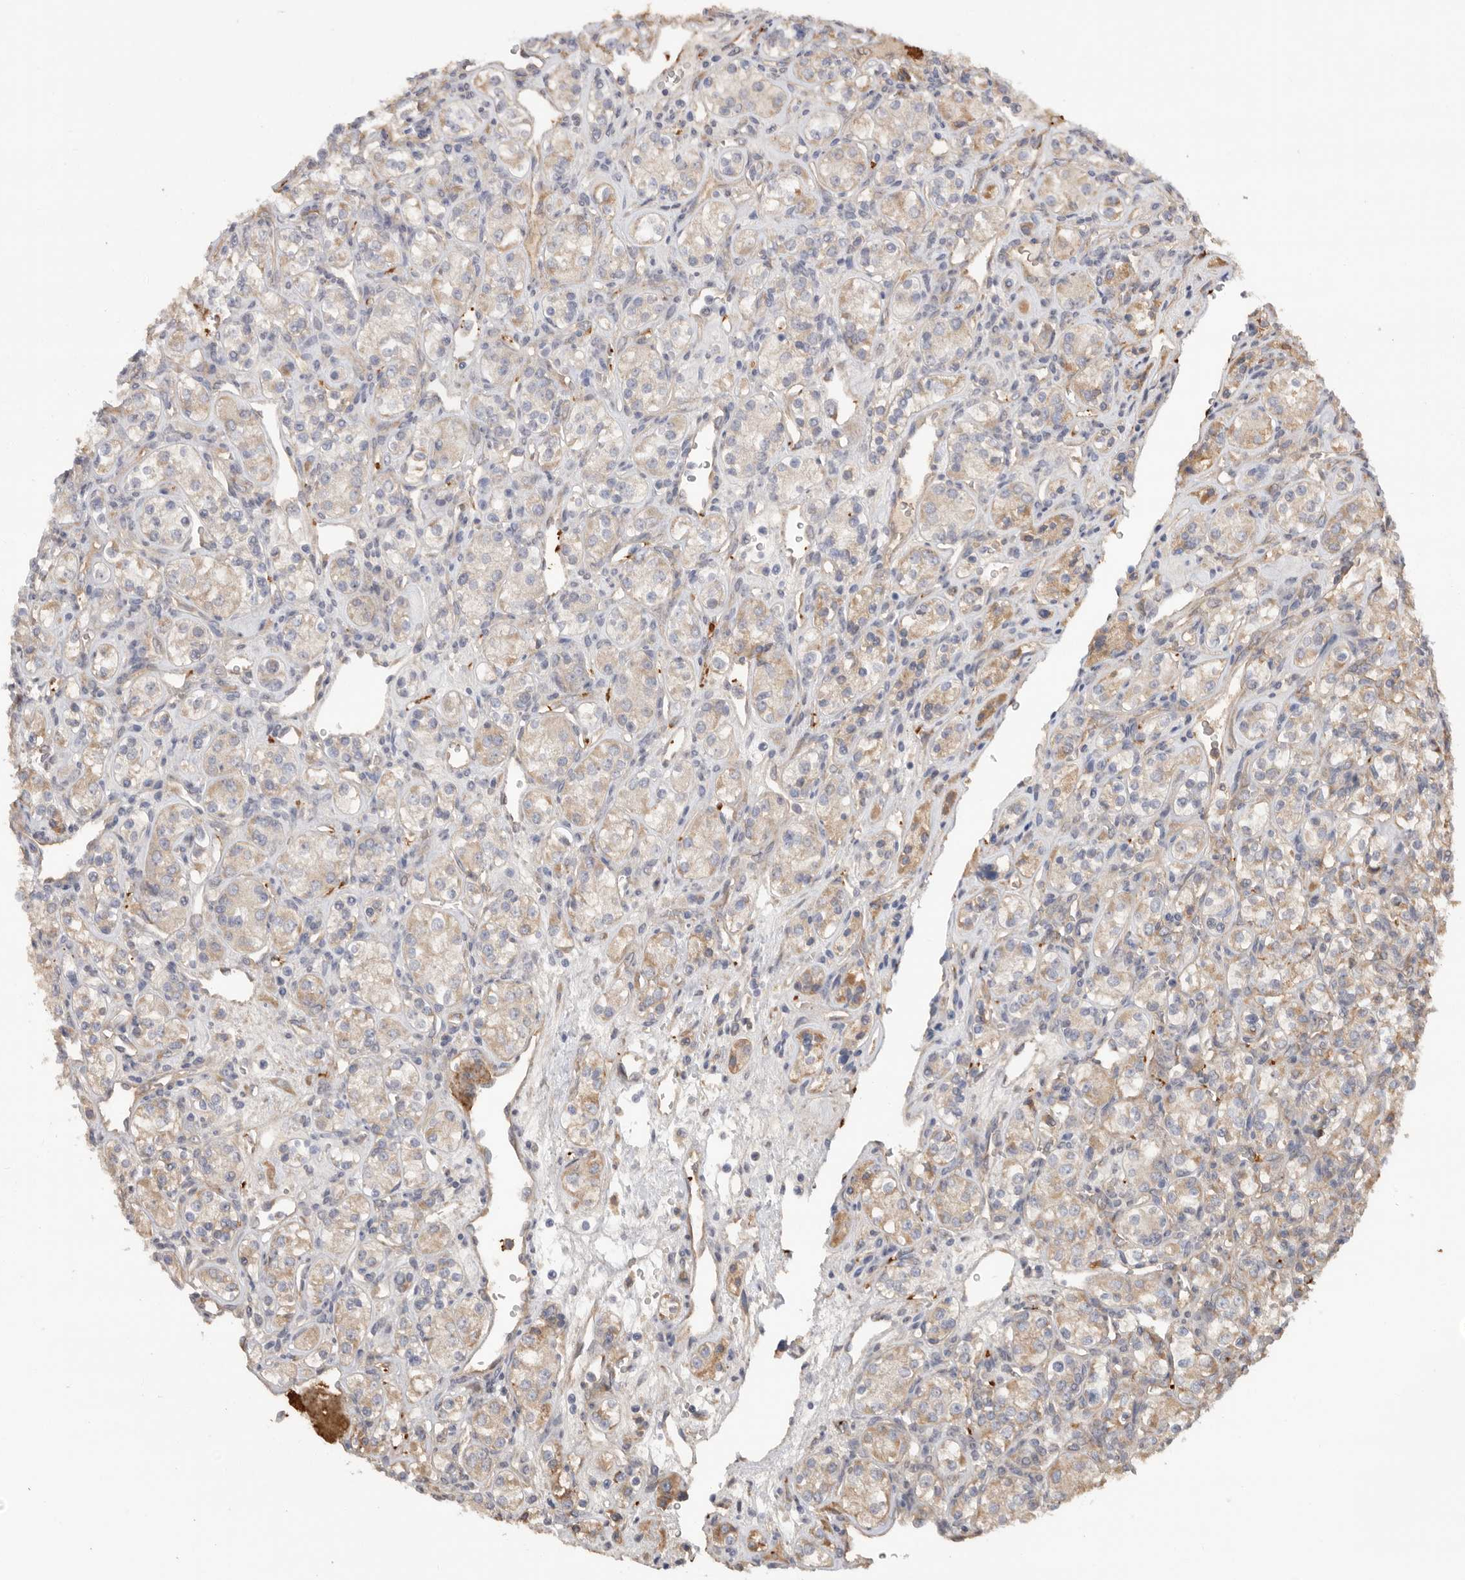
{"staining": {"intensity": "weak", "quantity": "25%-75%", "location": "cytoplasmic/membranous"}, "tissue": "renal cancer", "cell_type": "Tumor cells", "image_type": "cancer", "snomed": [{"axis": "morphology", "description": "Adenocarcinoma, NOS"}, {"axis": "topography", "description": "Kidney"}], "caption": "Tumor cells reveal weak cytoplasmic/membranous staining in approximately 25%-75% of cells in renal cancer.", "gene": "CDC42BPB", "patient": {"sex": "male", "age": 77}}